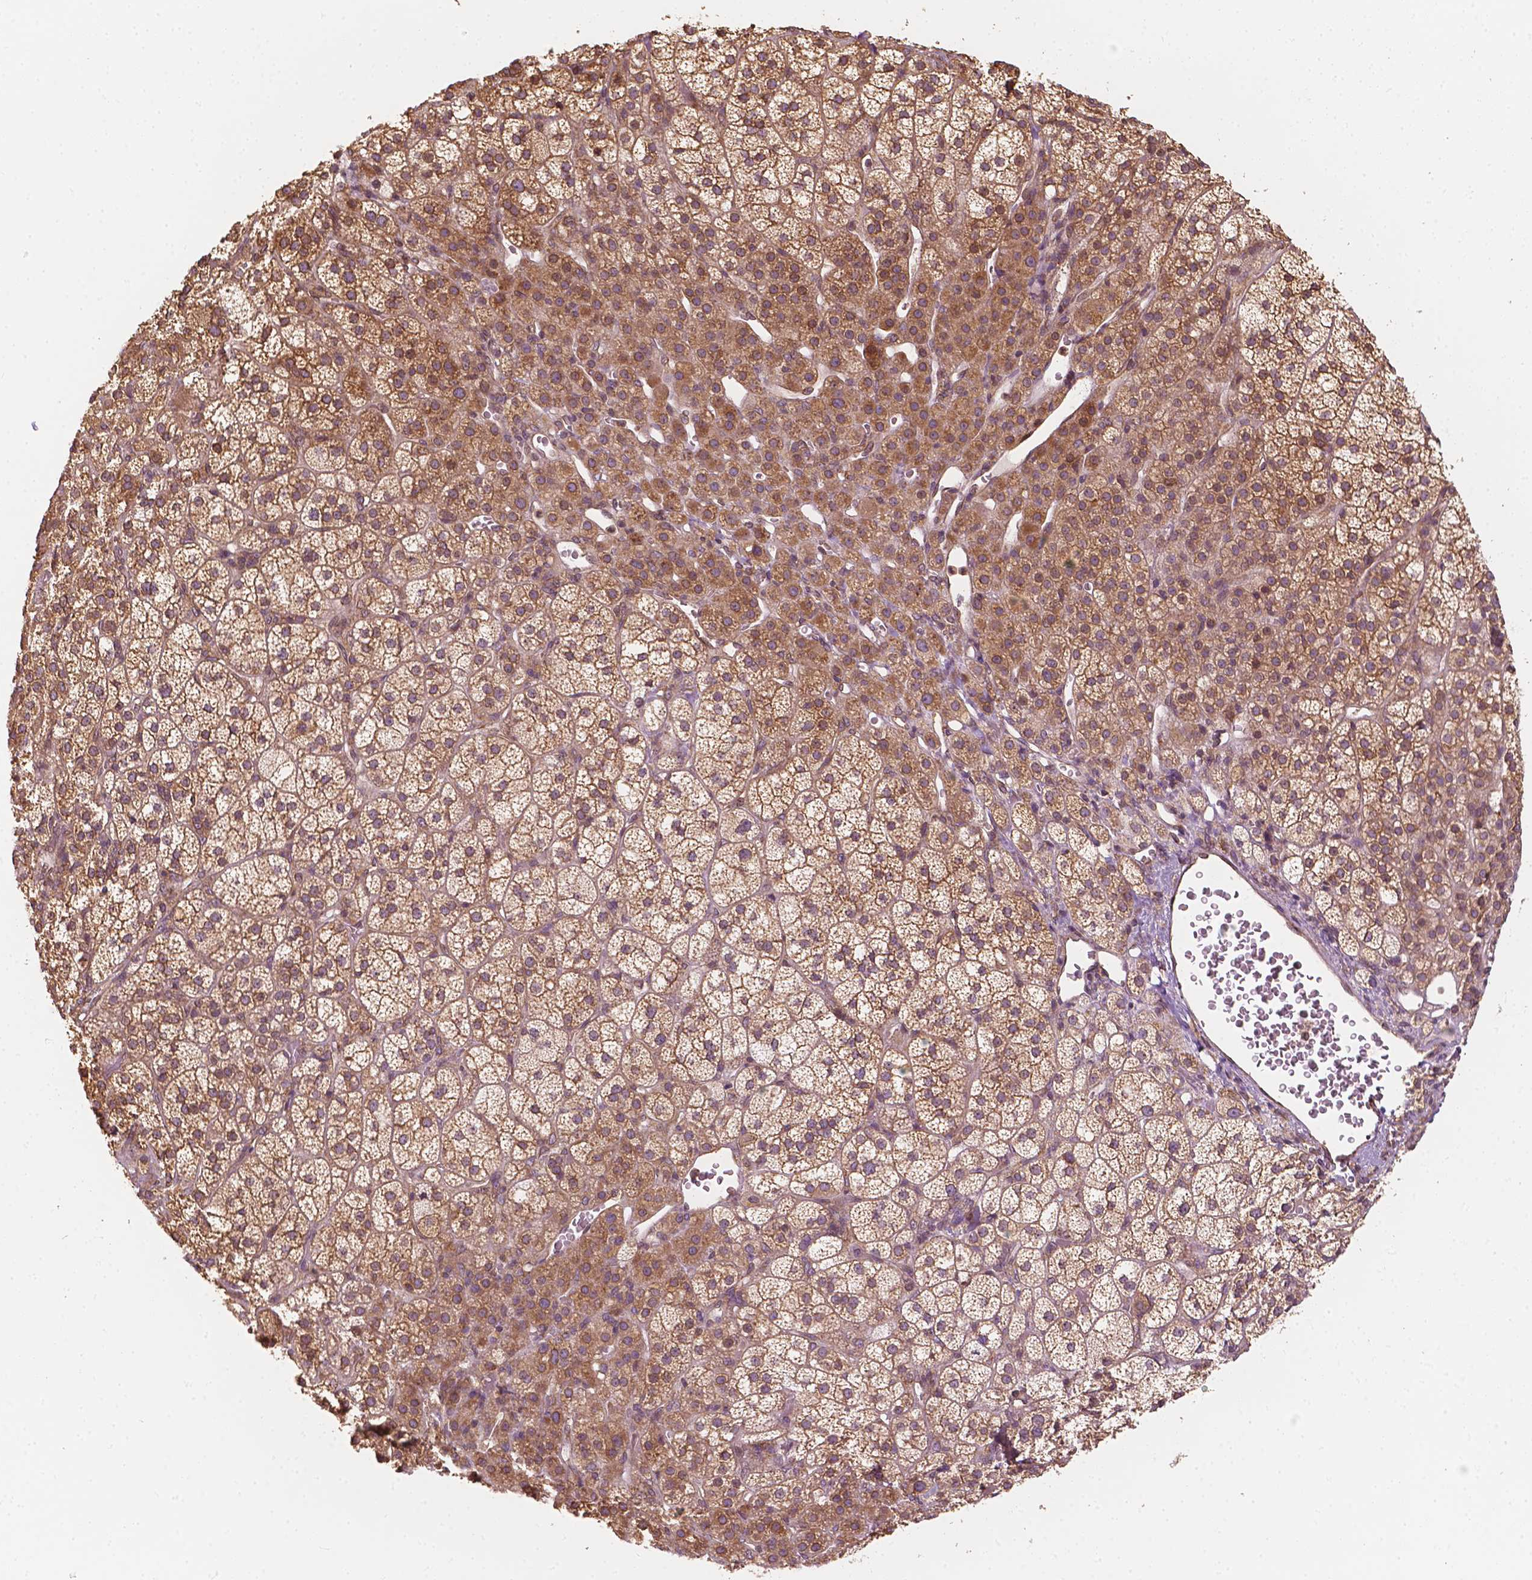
{"staining": {"intensity": "moderate", "quantity": ">75%", "location": "cytoplasmic/membranous"}, "tissue": "adrenal gland", "cell_type": "Glandular cells", "image_type": "normal", "snomed": [{"axis": "morphology", "description": "Normal tissue, NOS"}, {"axis": "topography", "description": "Adrenal gland"}], "caption": "Protein staining of unremarkable adrenal gland demonstrates moderate cytoplasmic/membranous staining in approximately >75% of glandular cells.", "gene": "G3BP1", "patient": {"sex": "female", "age": 60}}